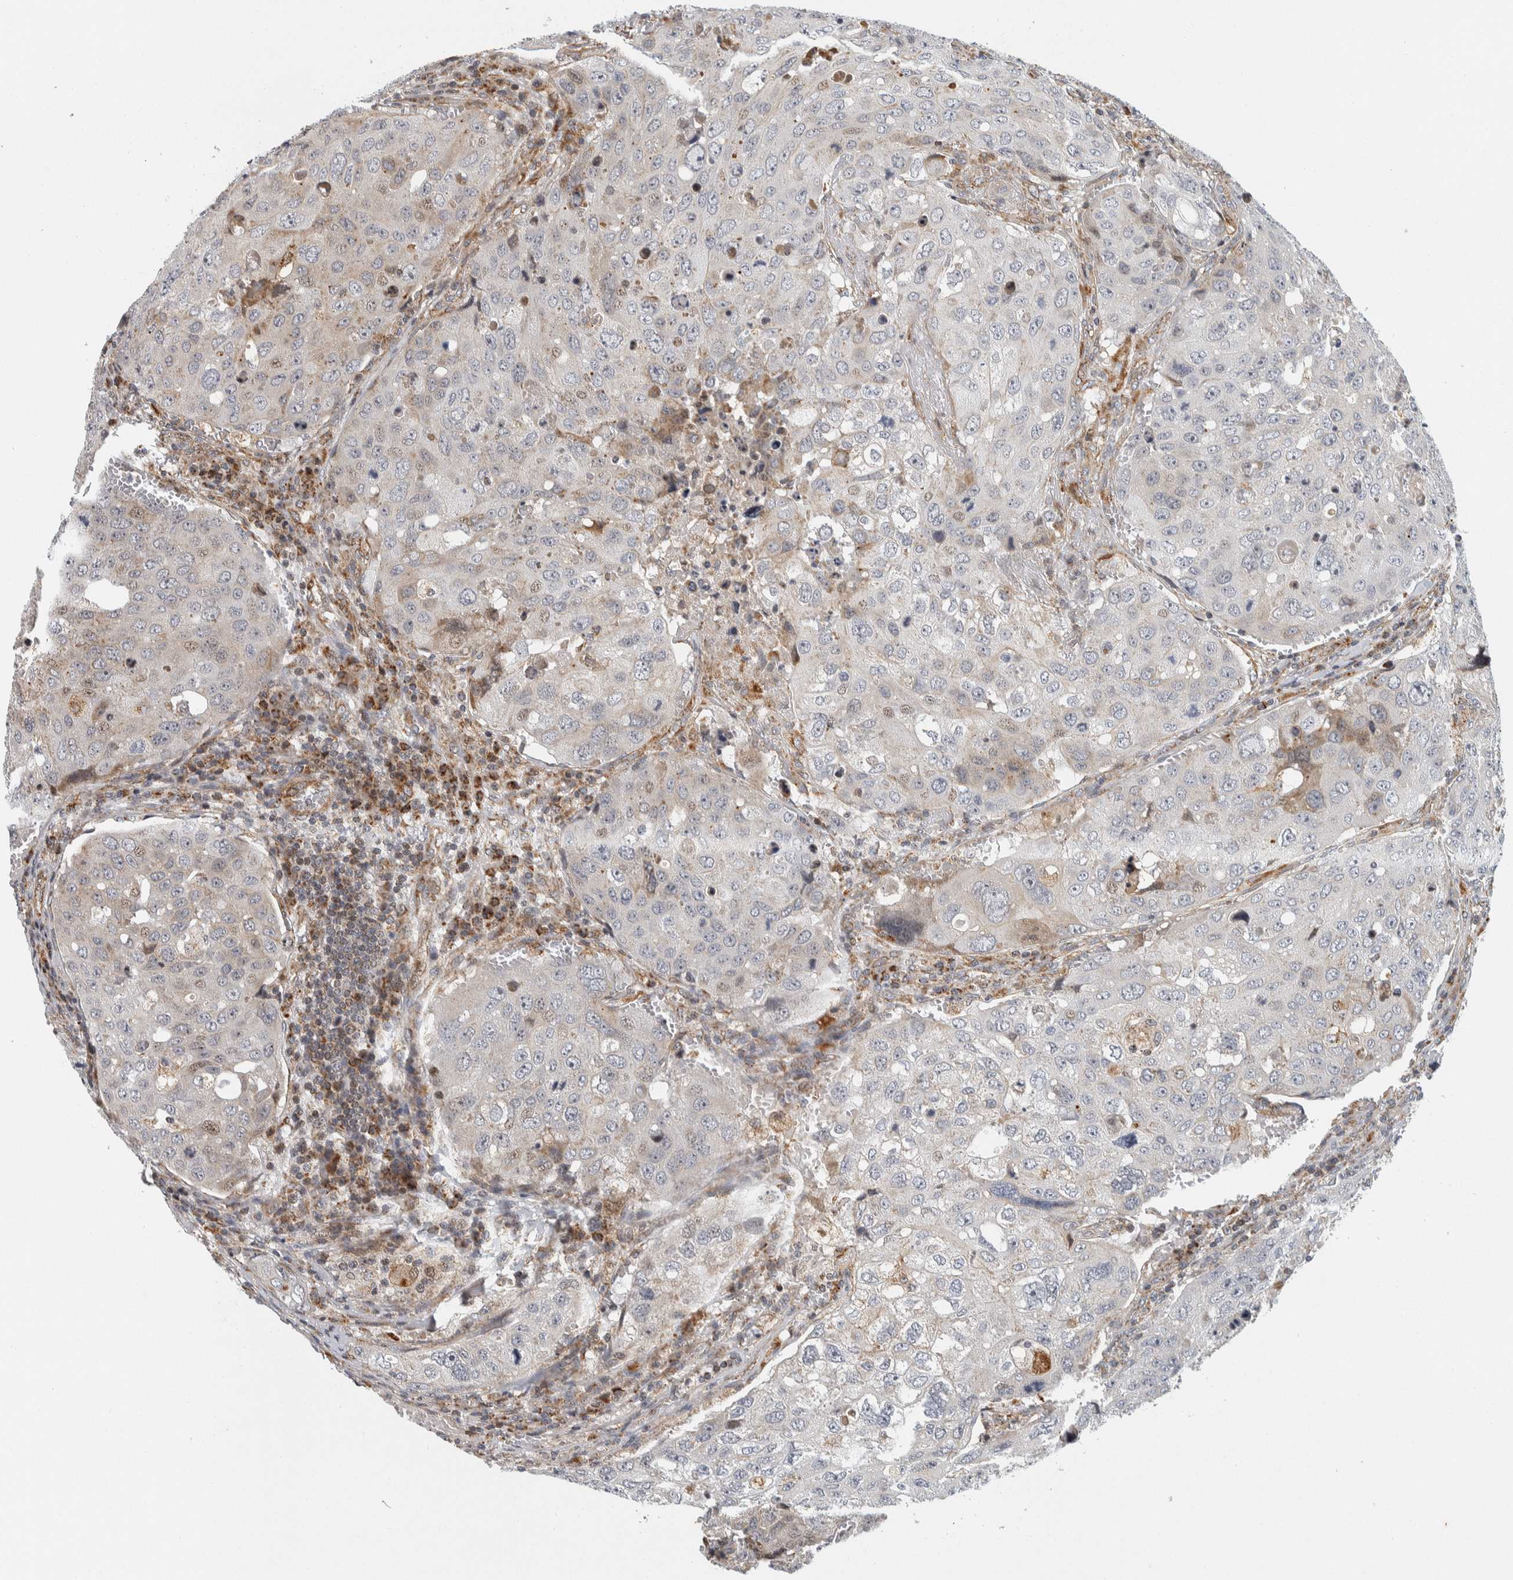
{"staining": {"intensity": "weak", "quantity": "<25%", "location": "cytoplasmic/membranous"}, "tissue": "urothelial cancer", "cell_type": "Tumor cells", "image_type": "cancer", "snomed": [{"axis": "morphology", "description": "Urothelial carcinoma, High grade"}, {"axis": "topography", "description": "Lymph node"}, {"axis": "topography", "description": "Urinary bladder"}], "caption": "The image displays no staining of tumor cells in urothelial cancer.", "gene": "AFP", "patient": {"sex": "male", "age": 51}}